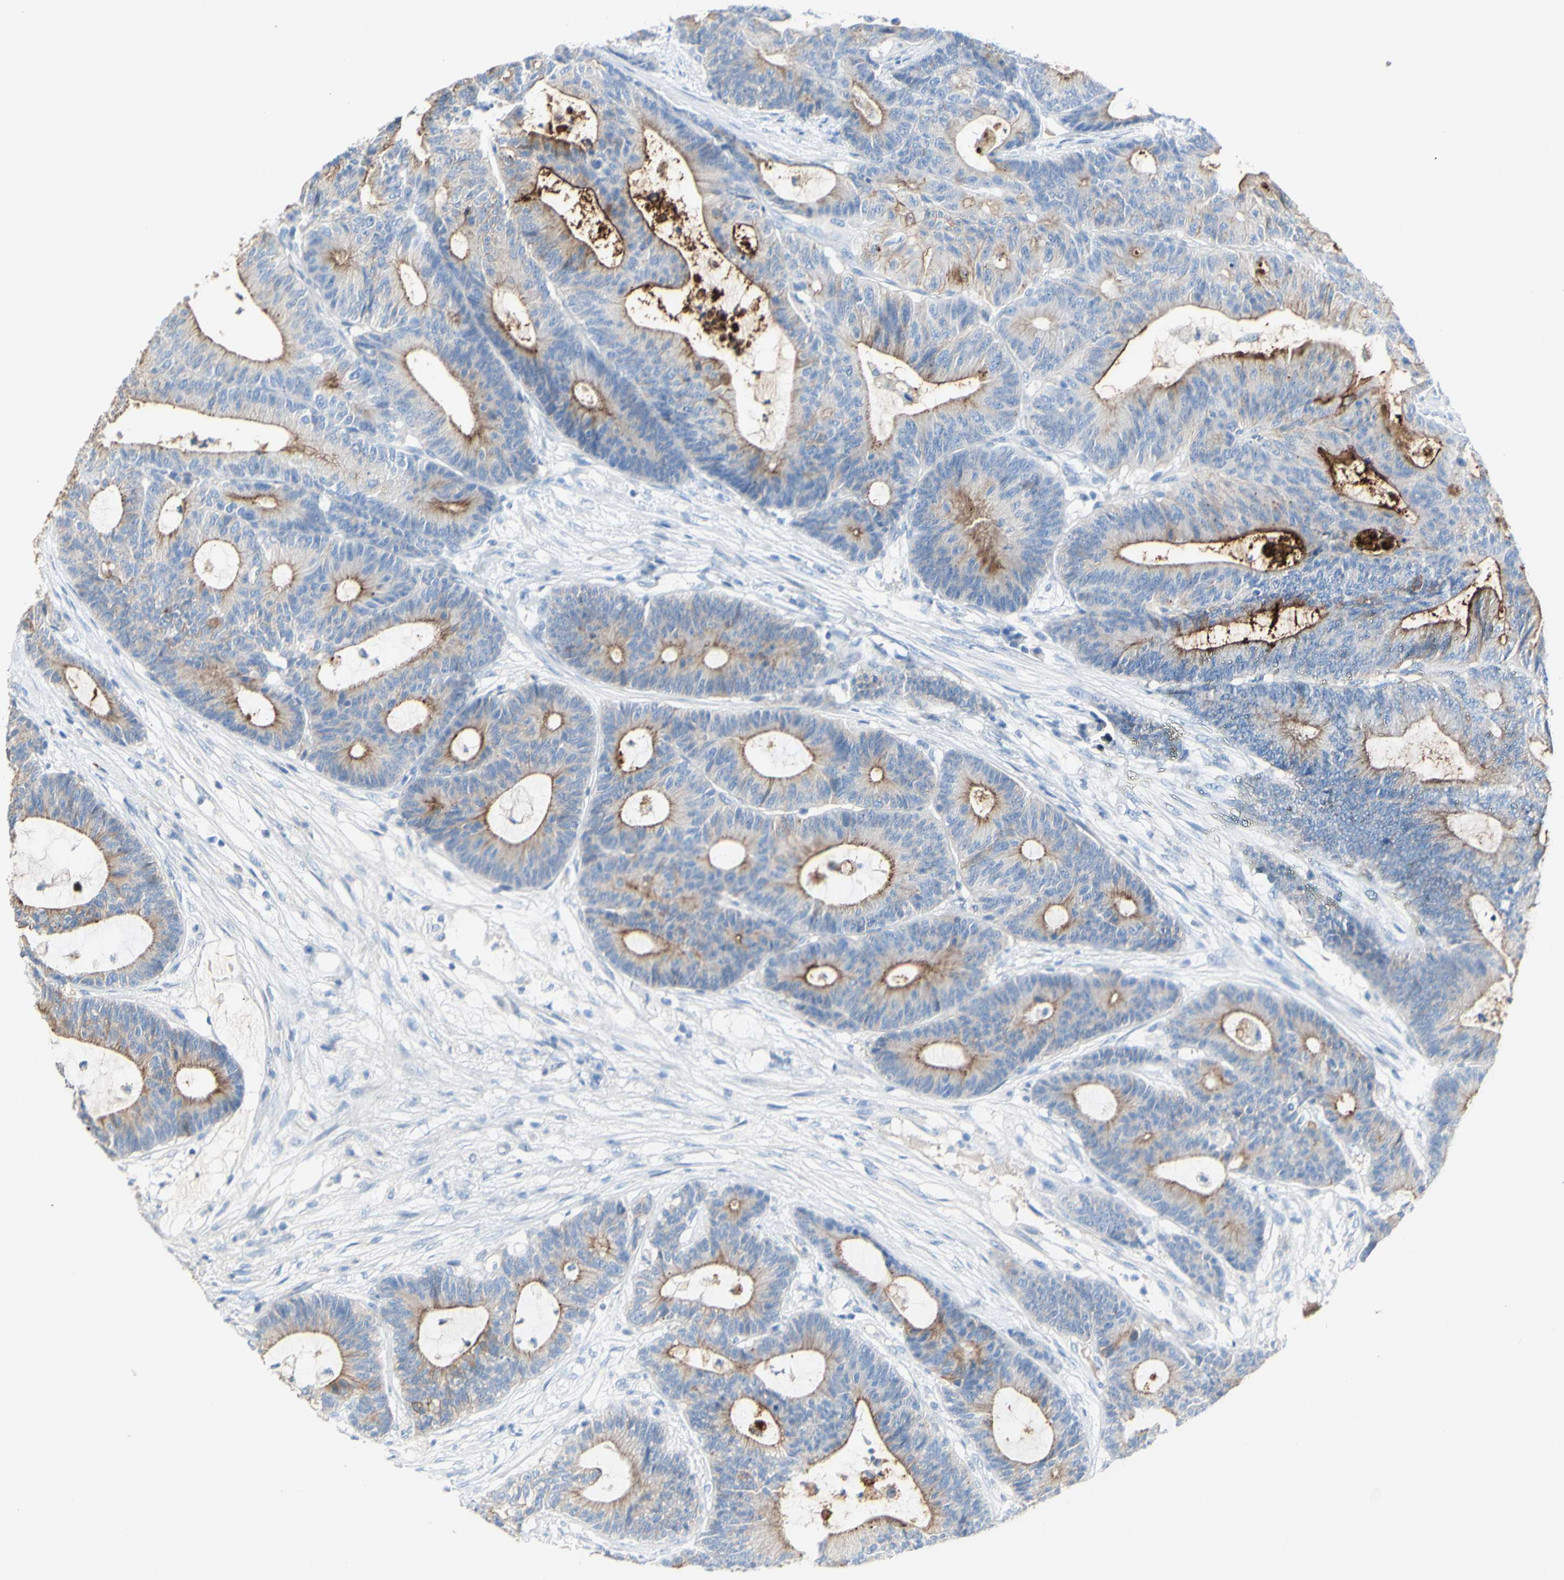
{"staining": {"intensity": "moderate", "quantity": ">75%", "location": "cytoplasmic/membranous"}, "tissue": "colorectal cancer", "cell_type": "Tumor cells", "image_type": "cancer", "snomed": [{"axis": "morphology", "description": "Adenocarcinoma, NOS"}, {"axis": "topography", "description": "Colon"}], "caption": "IHC of human colorectal cancer shows medium levels of moderate cytoplasmic/membranous staining in about >75% of tumor cells.", "gene": "DSC2", "patient": {"sex": "female", "age": 84}}